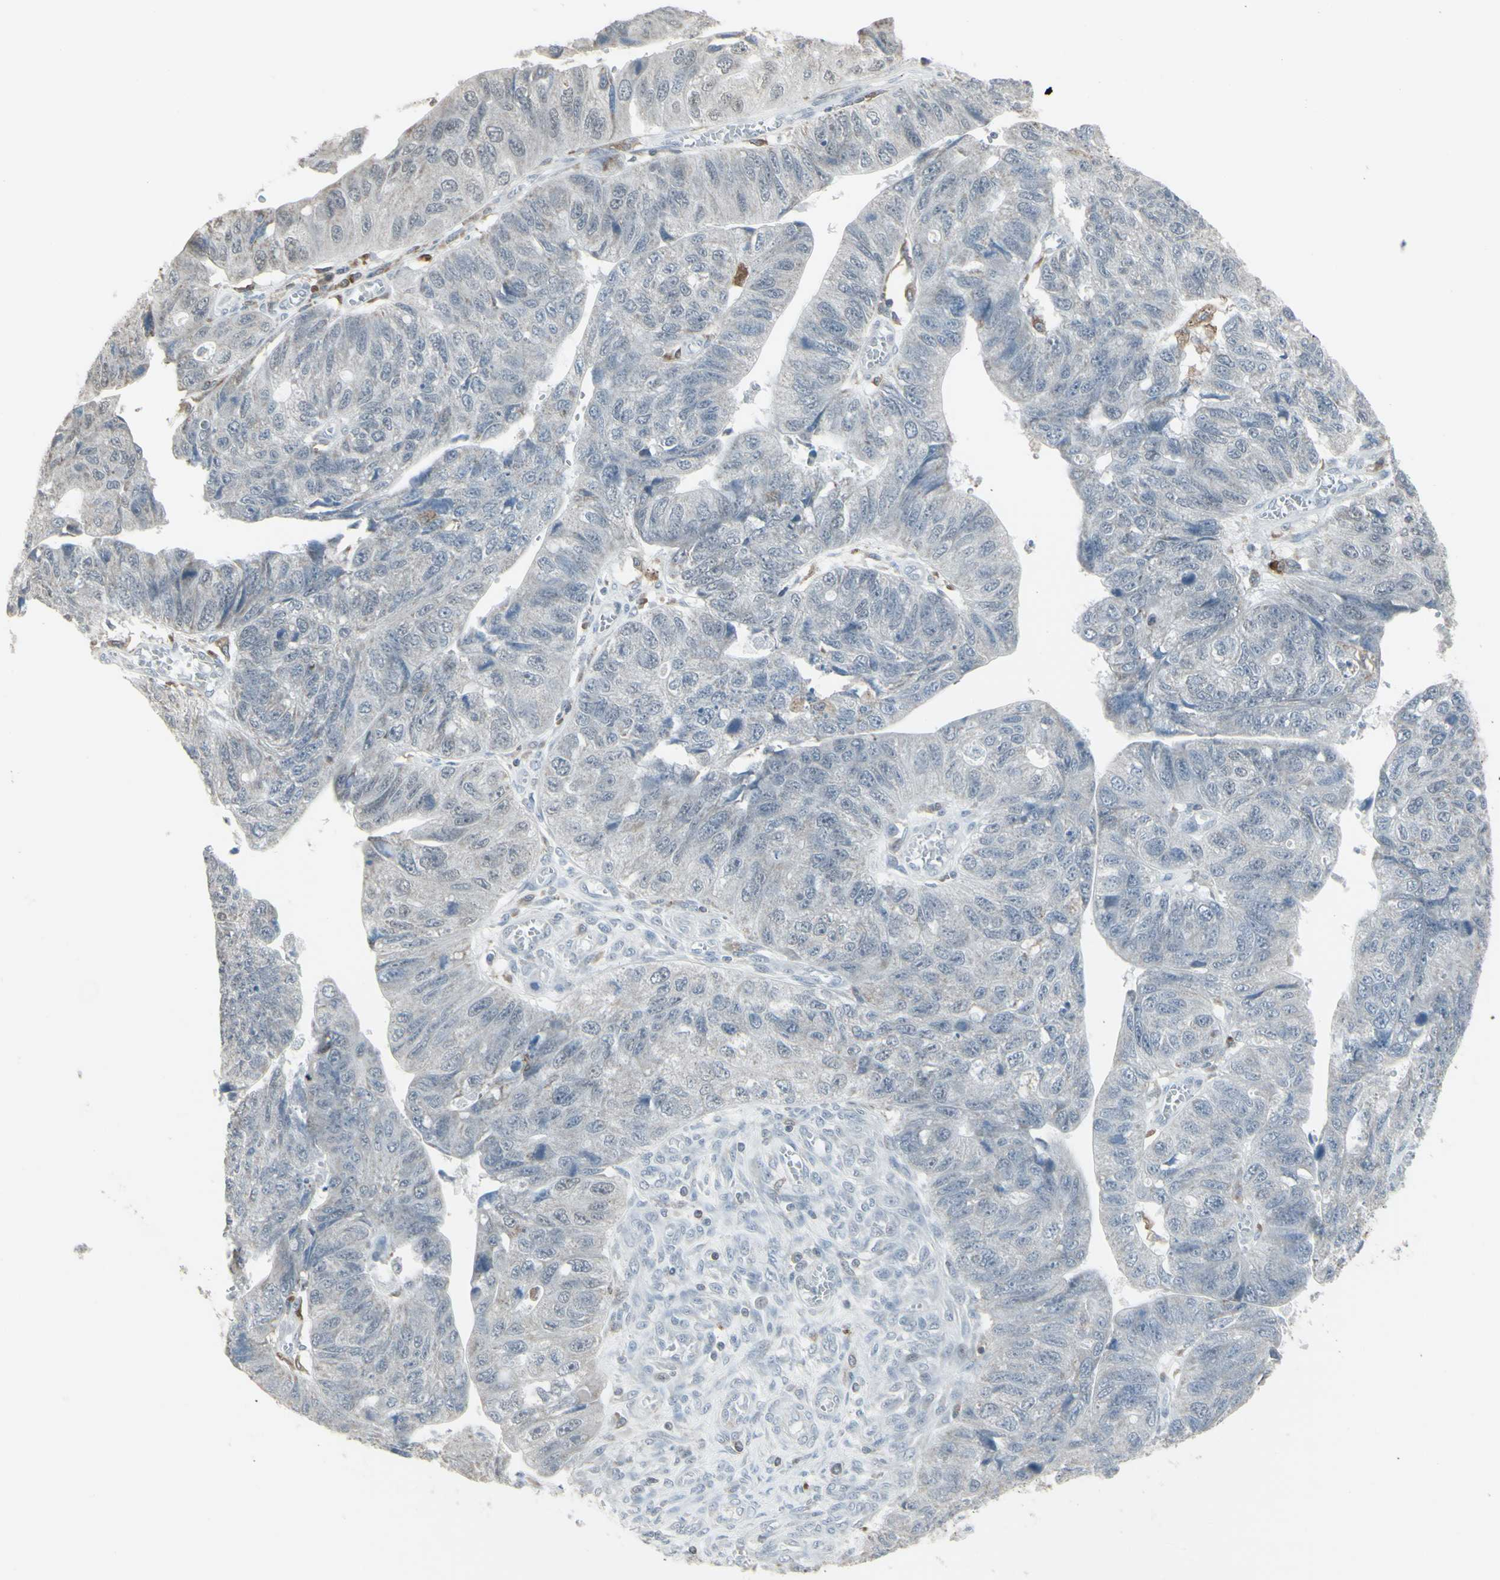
{"staining": {"intensity": "negative", "quantity": "none", "location": "none"}, "tissue": "stomach cancer", "cell_type": "Tumor cells", "image_type": "cancer", "snomed": [{"axis": "morphology", "description": "Adenocarcinoma, NOS"}, {"axis": "topography", "description": "Stomach"}], "caption": "This photomicrograph is of adenocarcinoma (stomach) stained with immunohistochemistry to label a protein in brown with the nuclei are counter-stained blue. There is no positivity in tumor cells. (DAB (3,3'-diaminobenzidine) immunohistochemistry visualized using brightfield microscopy, high magnification).", "gene": "SAMSN1", "patient": {"sex": "male", "age": 59}}